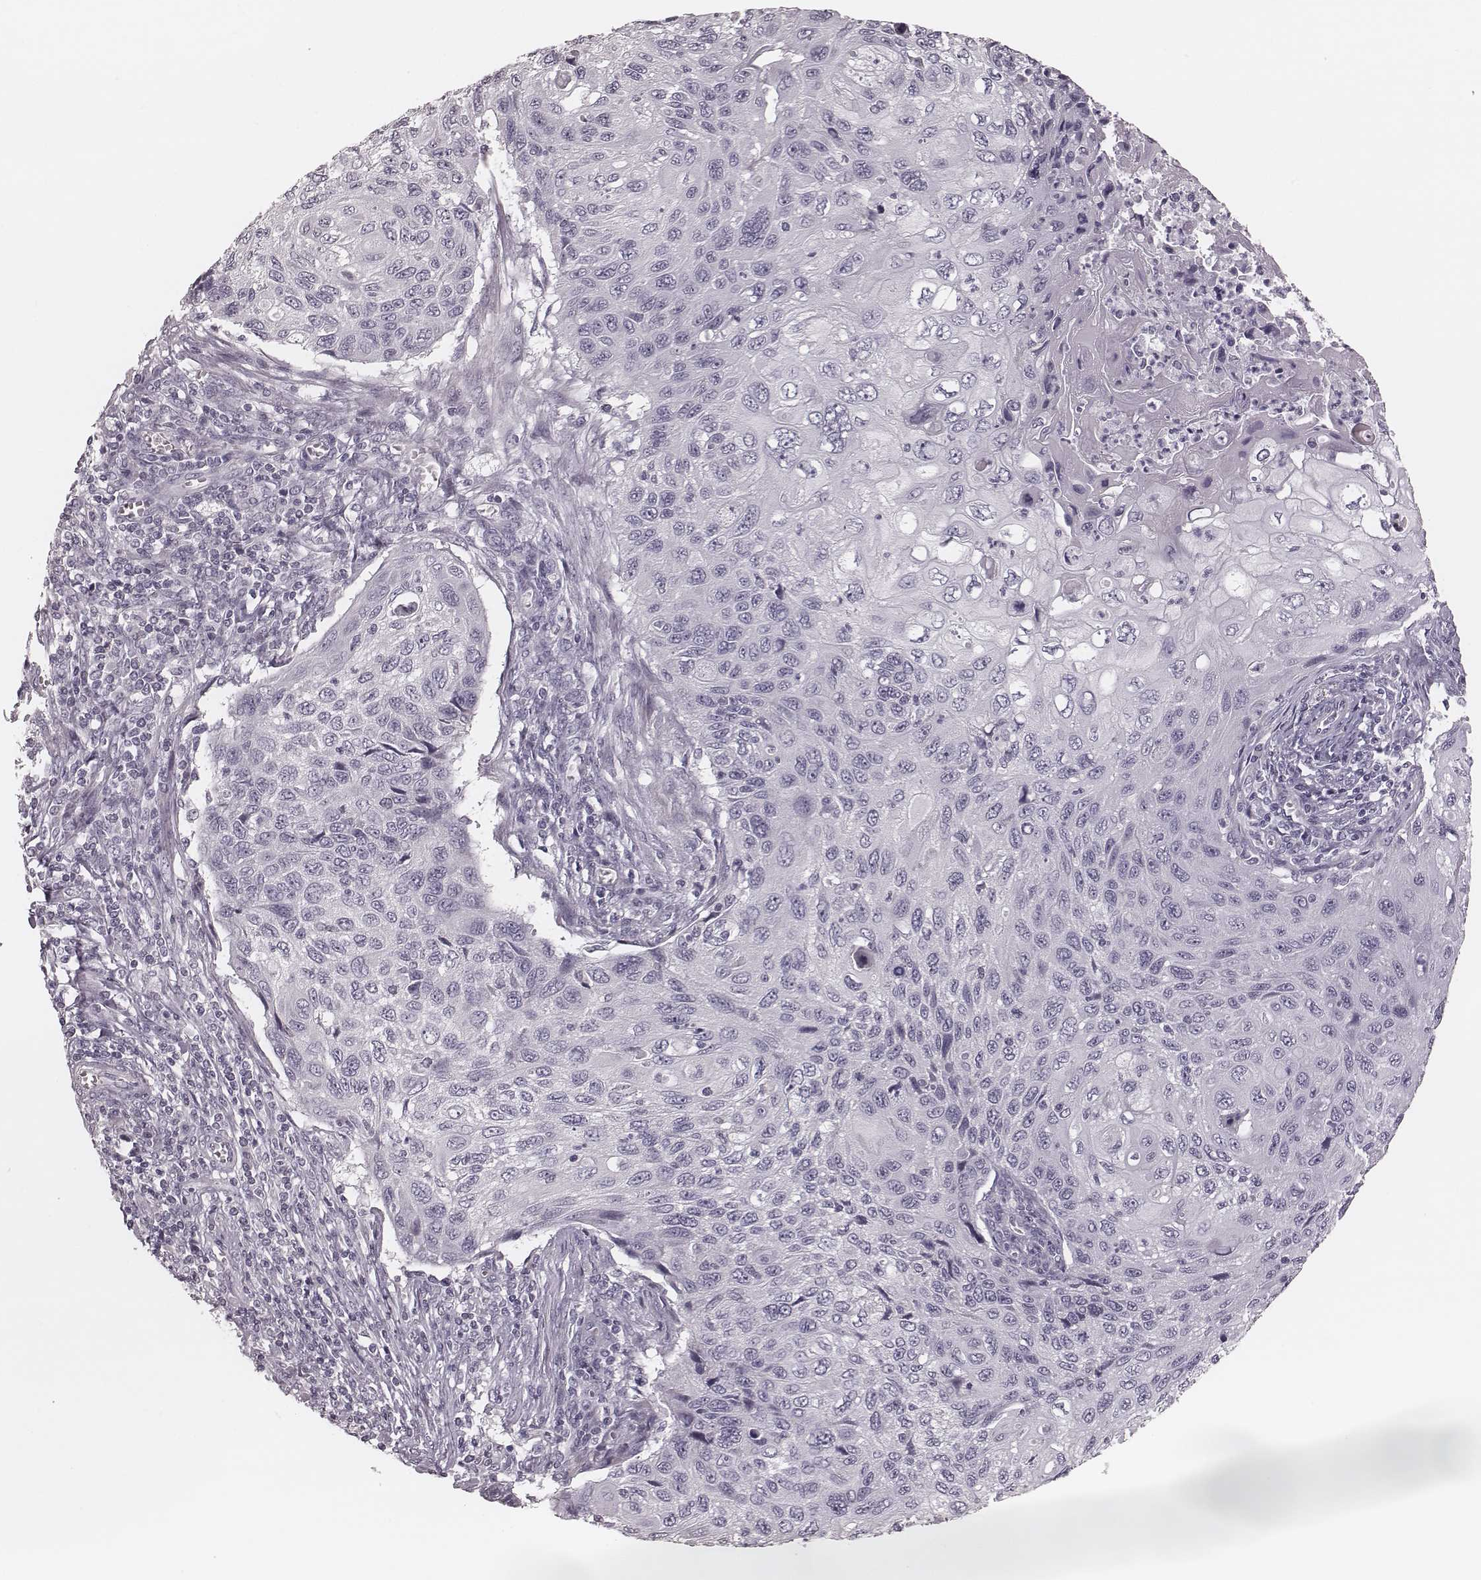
{"staining": {"intensity": "negative", "quantity": "none", "location": "none"}, "tissue": "cervical cancer", "cell_type": "Tumor cells", "image_type": "cancer", "snomed": [{"axis": "morphology", "description": "Squamous cell carcinoma, NOS"}, {"axis": "topography", "description": "Cervix"}], "caption": "High power microscopy photomicrograph of an immunohistochemistry (IHC) photomicrograph of cervical cancer, revealing no significant staining in tumor cells.", "gene": "SPA17", "patient": {"sex": "female", "age": 70}}